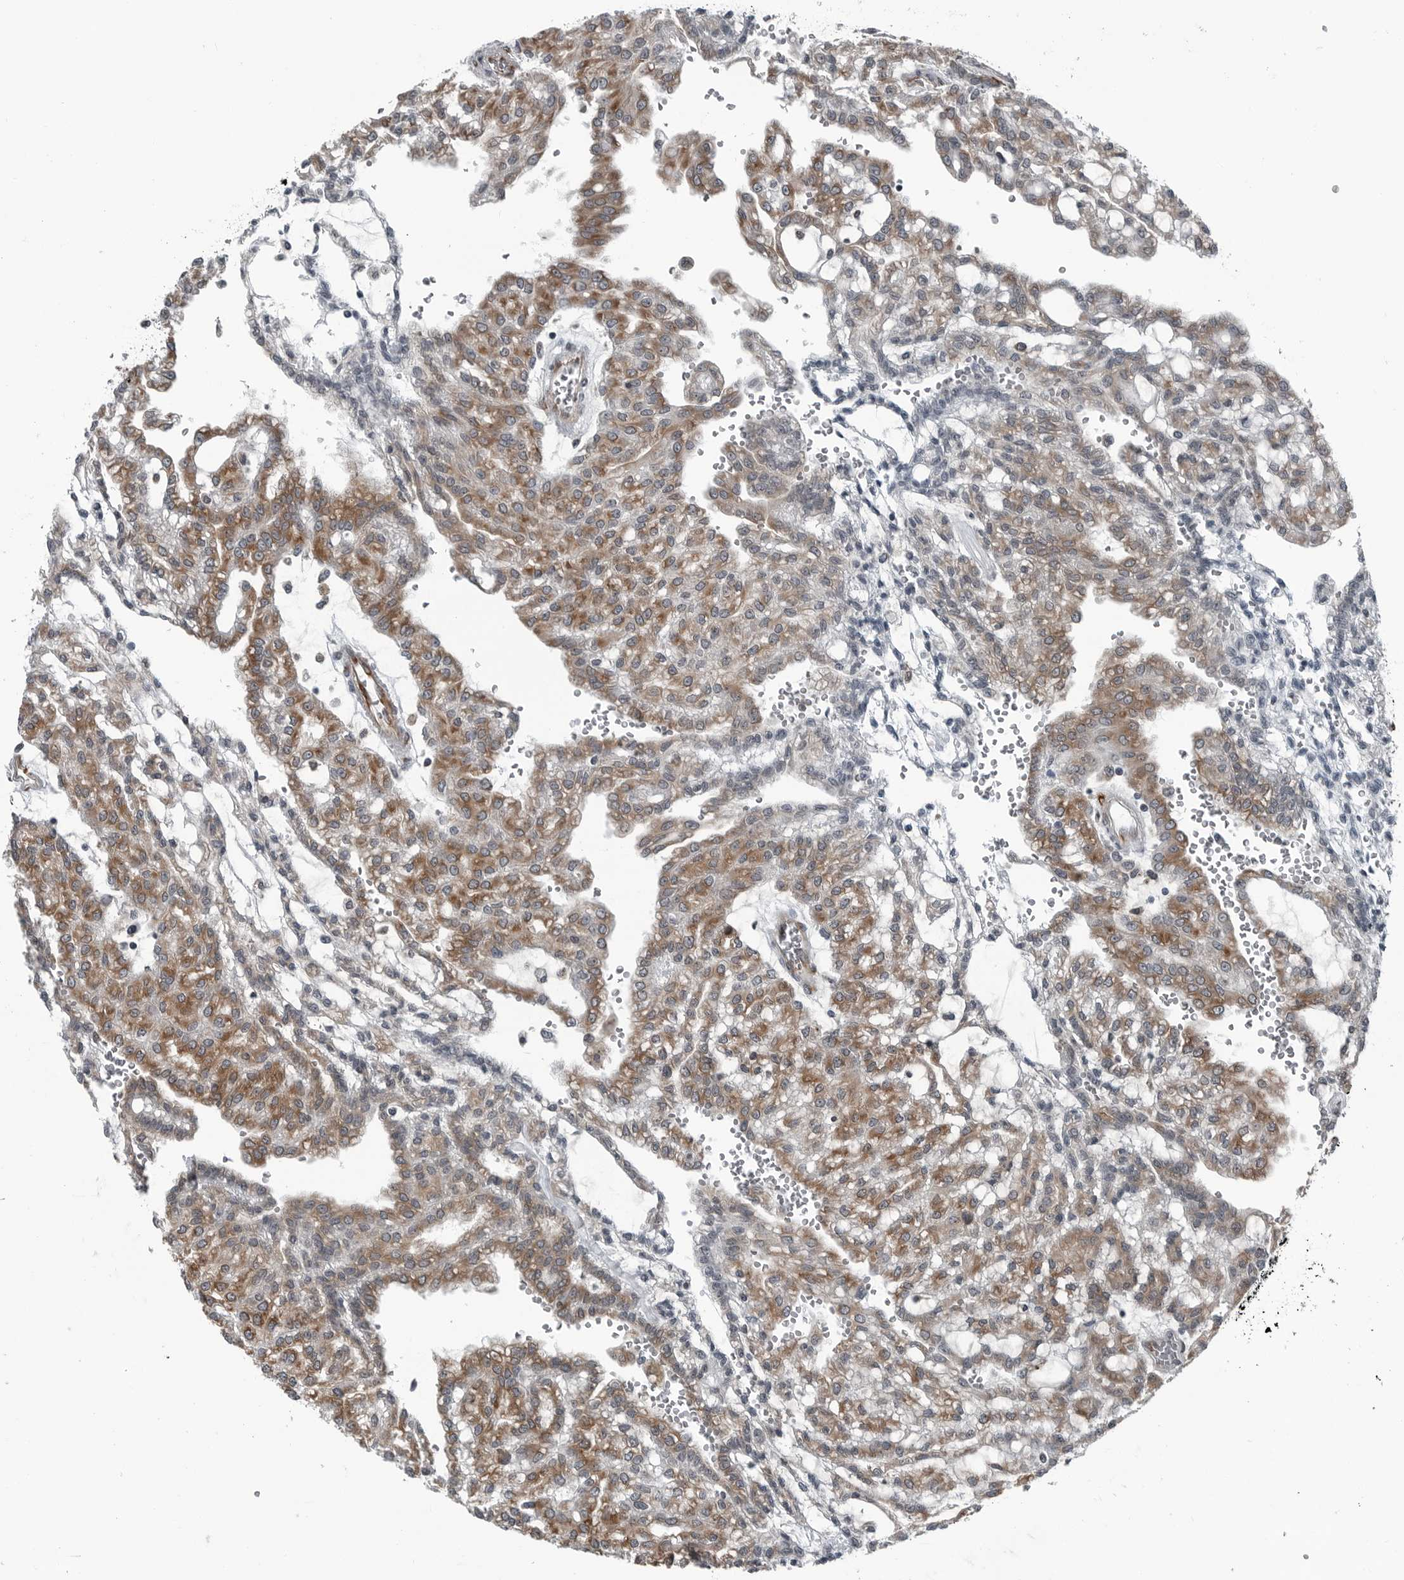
{"staining": {"intensity": "moderate", "quantity": ">75%", "location": "cytoplasmic/membranous"}, "tissue": "renal cancer", "cell_type": "Tumor cells", "image_type": "cancer", "snomed": [{"axis": "morphology", "description": "Adenocarcinoma, NOS"}, {"axis": "topography", "description": "Kidney"}], "caption": "Immunohistochemistry (IHC) staining of renal cancer (adenocarcinoma), which demonstrates medium levels of moderate cytoplasmic/membranous positivity in approximately >75% of tumor cells indicating moderate cytoplasmic/membranous protein expression. The staining was performed using DAB (brown) for protein detection and nuclei were counterstained in hematoxylin (blue).", "gene": "CEP85", "patient": {"sex": "male", "age": 63}}